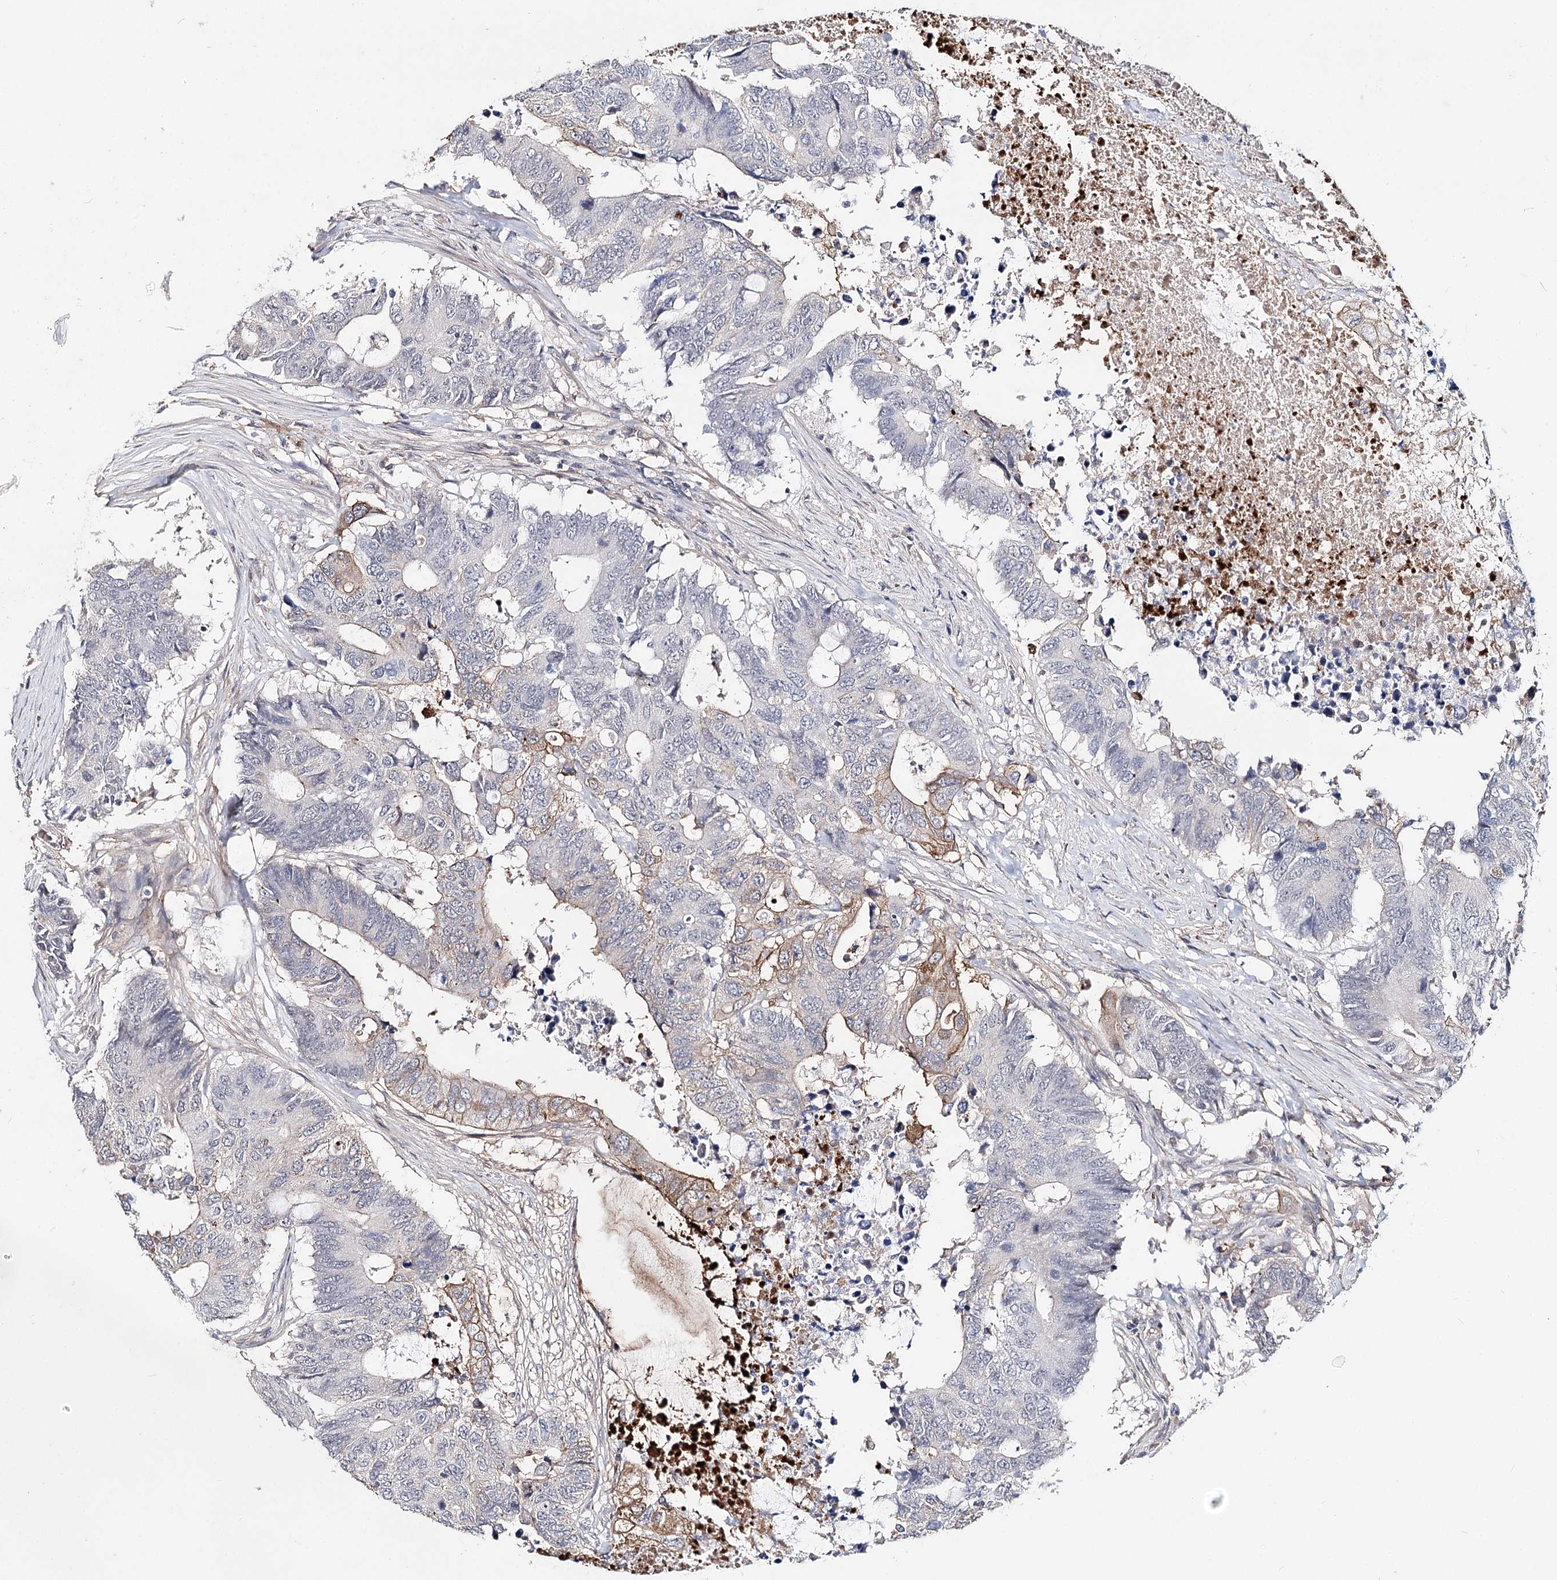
{"staining": {"intensity": "moderate", "quantity": "<25%", "location": "cytoplasmic/membranous"}, "tissue": "colorectal cancer", "cell_type": "Tumor cells", "image_type": "cancer", "snomed": [{"axis": "morphology", "description": "Adenocarcinoma, NOS"}, {"axis": "topography", "description": "Colon"}], "caption": "An image of human colorectal cancer stained for a protein exhibits moderate cytoplasmic/membranous brown staining in tumor cells. The staining is performed using DAB brown chromogen to label protein expression. The nuclei are counter-stained blue using hematoxylin.", "gene": "TMEM218", "patient": {"sex": "male", "age": 71}}